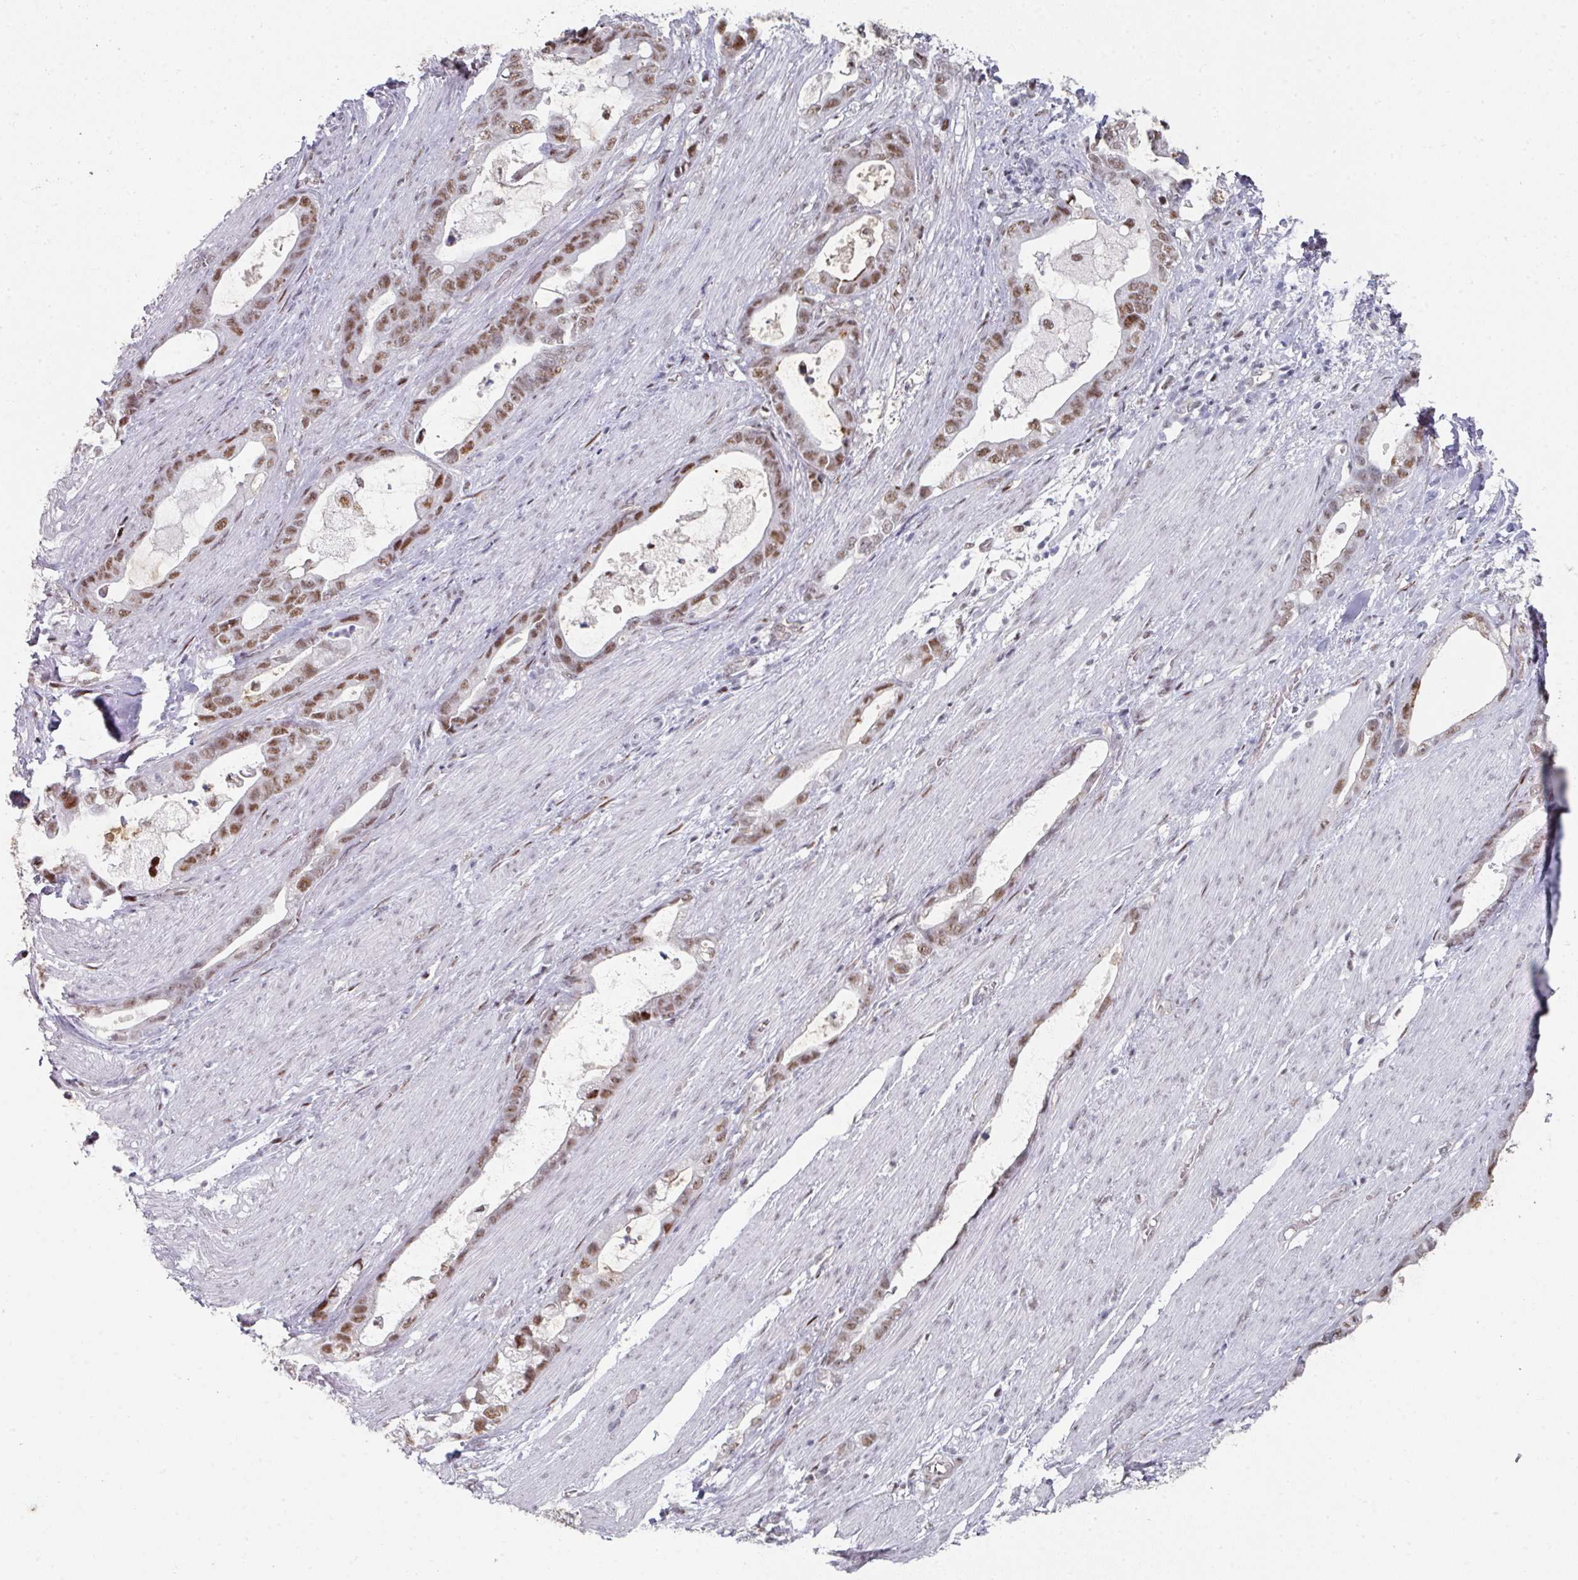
{"staining": {"intensity": "moderate", "quantity": ">75%", "location": "nuclear"}, "tissue": "stomach cancer", "cell_type": "Tumor cells", "image_type": "cancer", "snomed": [{"axis": "morphology", "description": "Adenocarcinoma, NOS"}, {"axis": "topography", "description": "Stomach"}], "caption": "Immunohistochemistry (IHC) of human adenocarcinoma (stomach) displays medium levels of moderate nuclear expression in approximately >75% of tumor cells. Immunohistochemistry (IHC) stains the protein of interest in brown and the nuclei are stained blue.", "gene": "SF3B5", "patient": {"sex": "male", "age": 55}}